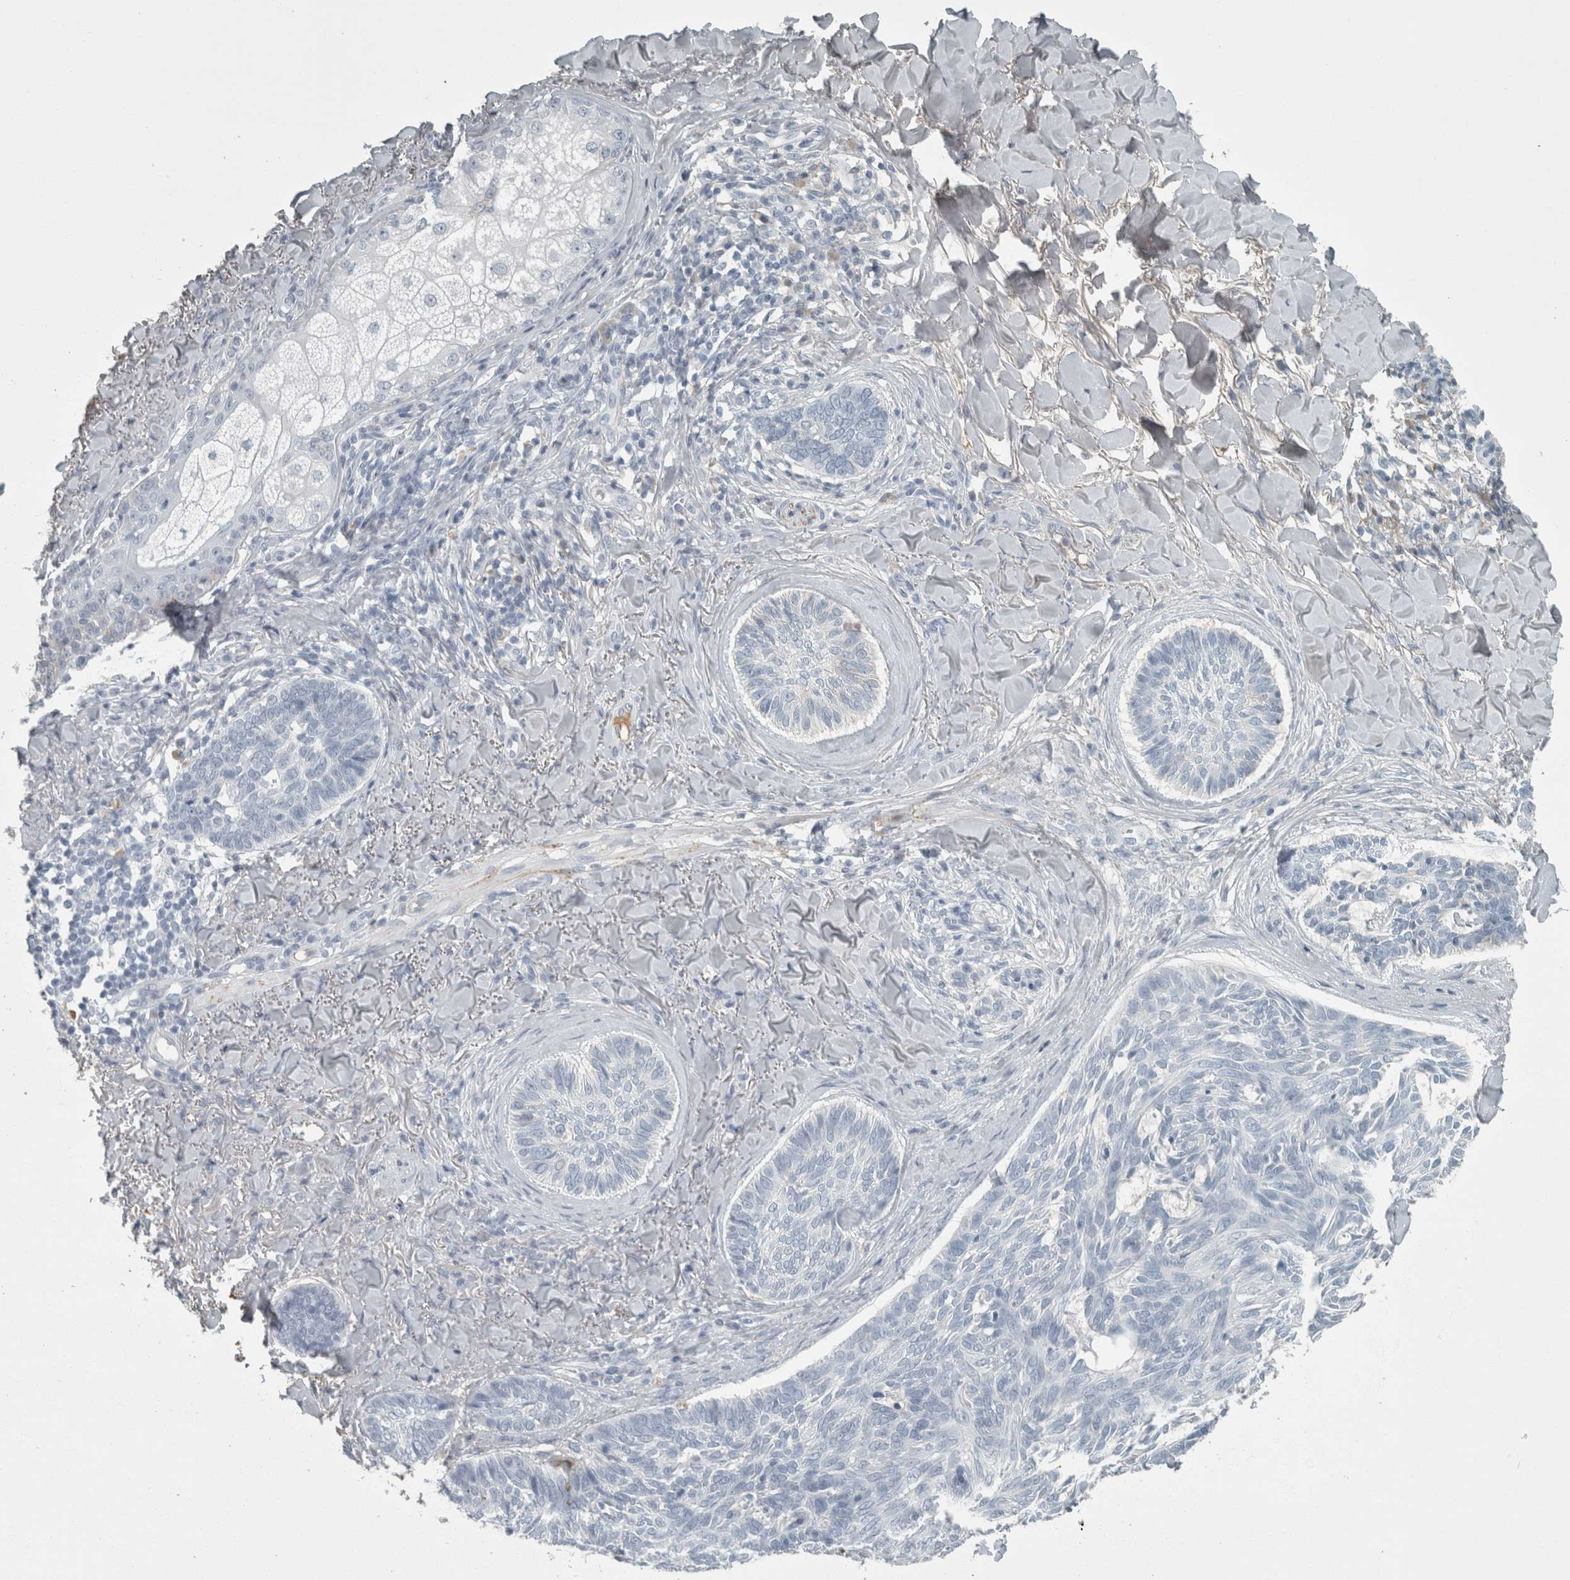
{"staining": {"intensity": "negative", "quantity": "none", "location": "none"}, "tissue": "skin cancer", "cell_type": "Tumor cells", "image_type": "cancer", "snomed": [{"axis": "morphology", "description": "Basal cell carcinoma"}, {"axis": "topography", "description": "Skin"}], "caption": "Tumor cells are negative for protein expression in human skin cancer (basal cell carcinoma).", "gene": "CHL1", "patient": {"sex": "male", "age": 43}}